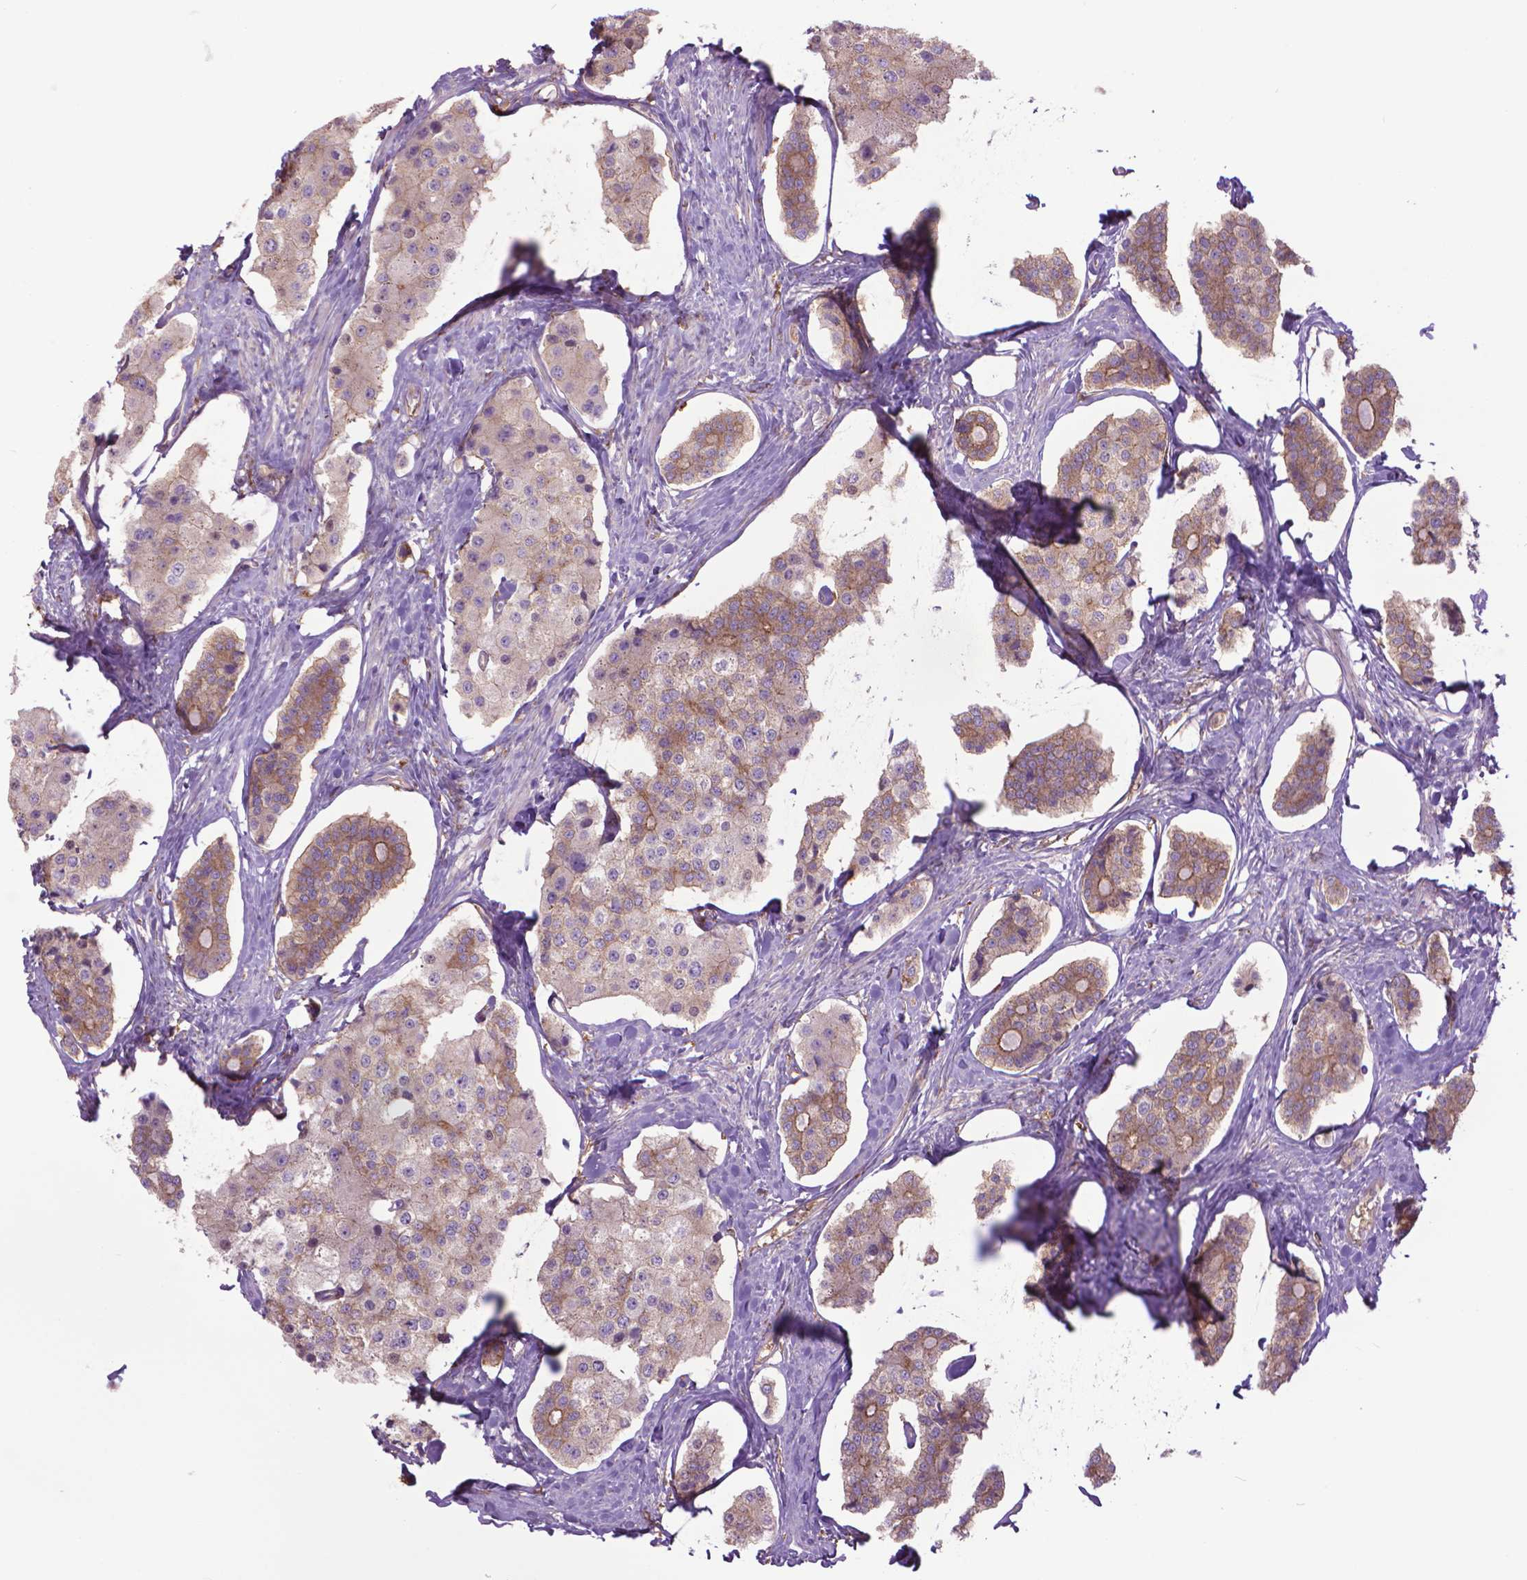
{"staining": {"intensity": "weak", "quantity": "25%-75%", "location": "cytoplasmic/membranous"}, "tissue": "carcinoid", "cell_type": "Tumor cells", "image_type": "cancer", "snomed": [{"axis": "morphology", "description": "Carcinoid, malignant, NOS"}, {"axis": "topography", "description": "Small intestine"}], "caption": "Carcinoid (malignant) was stained to show a protein in brown. There is low levels of weak cytoplasmic/membranous staining in about 25%-75% of tumor cells. The staining is performed using DAB (3,3'-diaminobenzidine) brown chromogen to label protein expression. The nuclei are counter-stained blue using hematoxylin.", "gene": "CORO1B", "patient": {"sex": "female", "age": 65}}